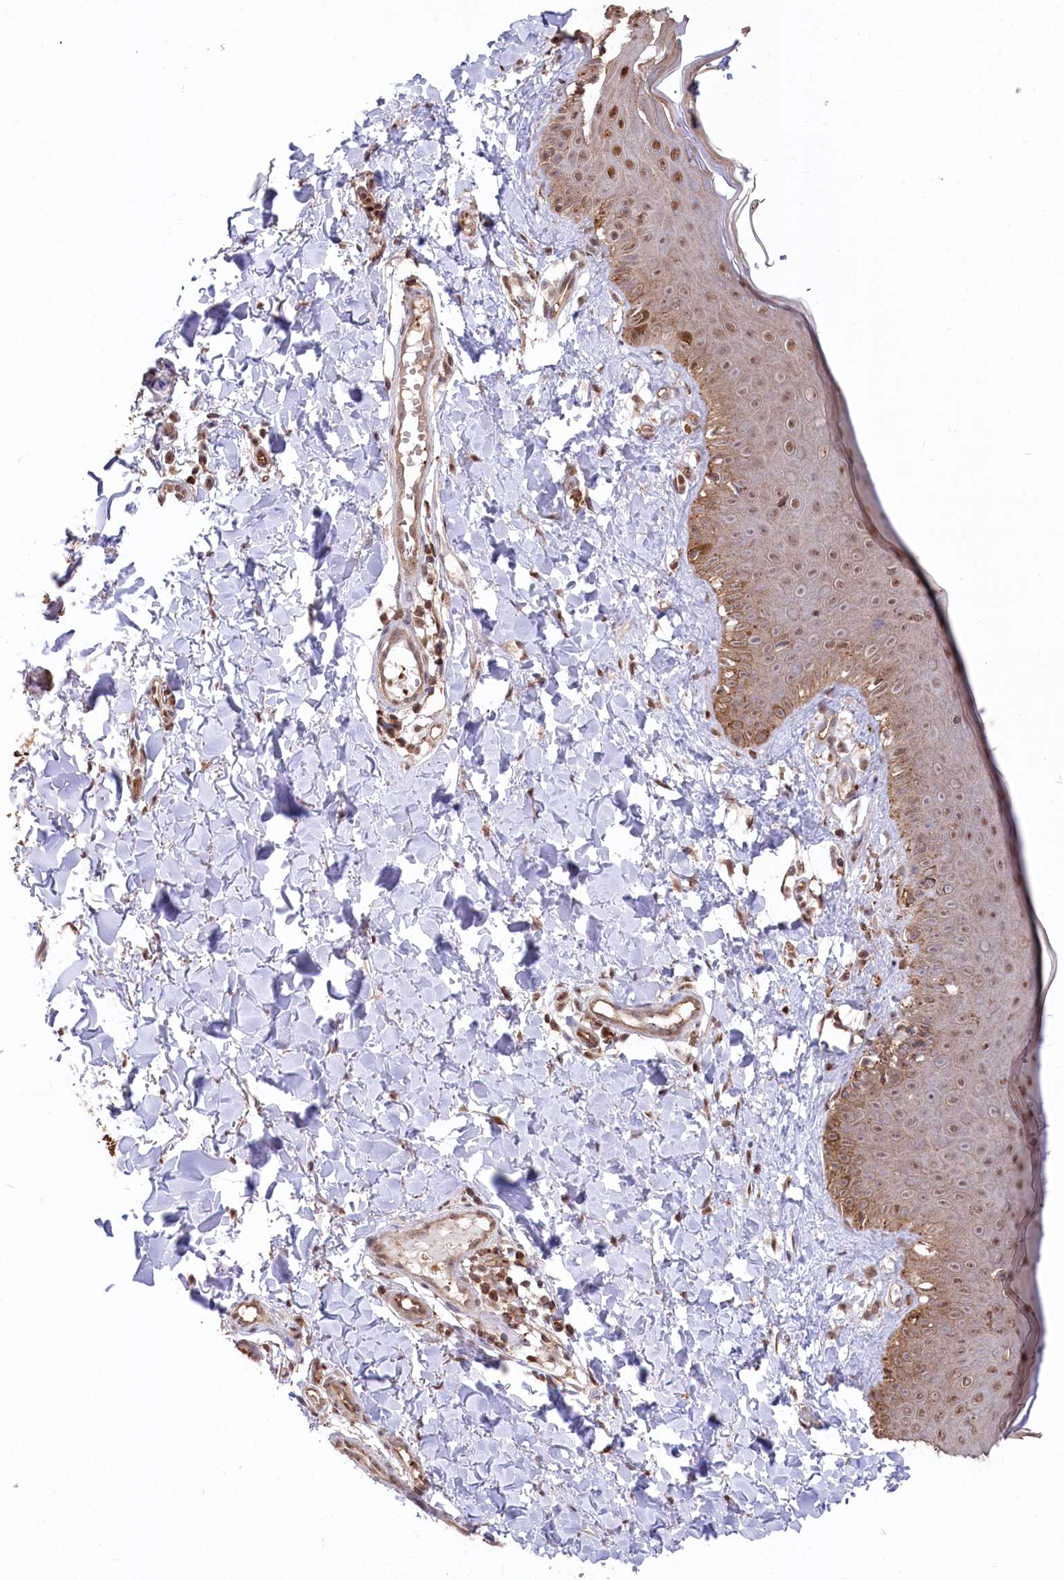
{"staining": {"intensity": "moderate", "quantity": ">75%", "location": "cytoplasmic/membranous,nuclear"}, "tissue": "skin", "cell_type": "Fibroblasts", "image_type": "normal", "snomed": [{"axis": "morphology", "description": "Normal tissue, NOS"}, {"axis": "topography", "description": "Skin"}], "caption": "Skin stained with IHC displays moderate cytoplasmic/membranous,nuclear positivity in about >75% of fibroblasts.", "gene": "PSMA1", "patient": {"sex": "male", "age": 52}}